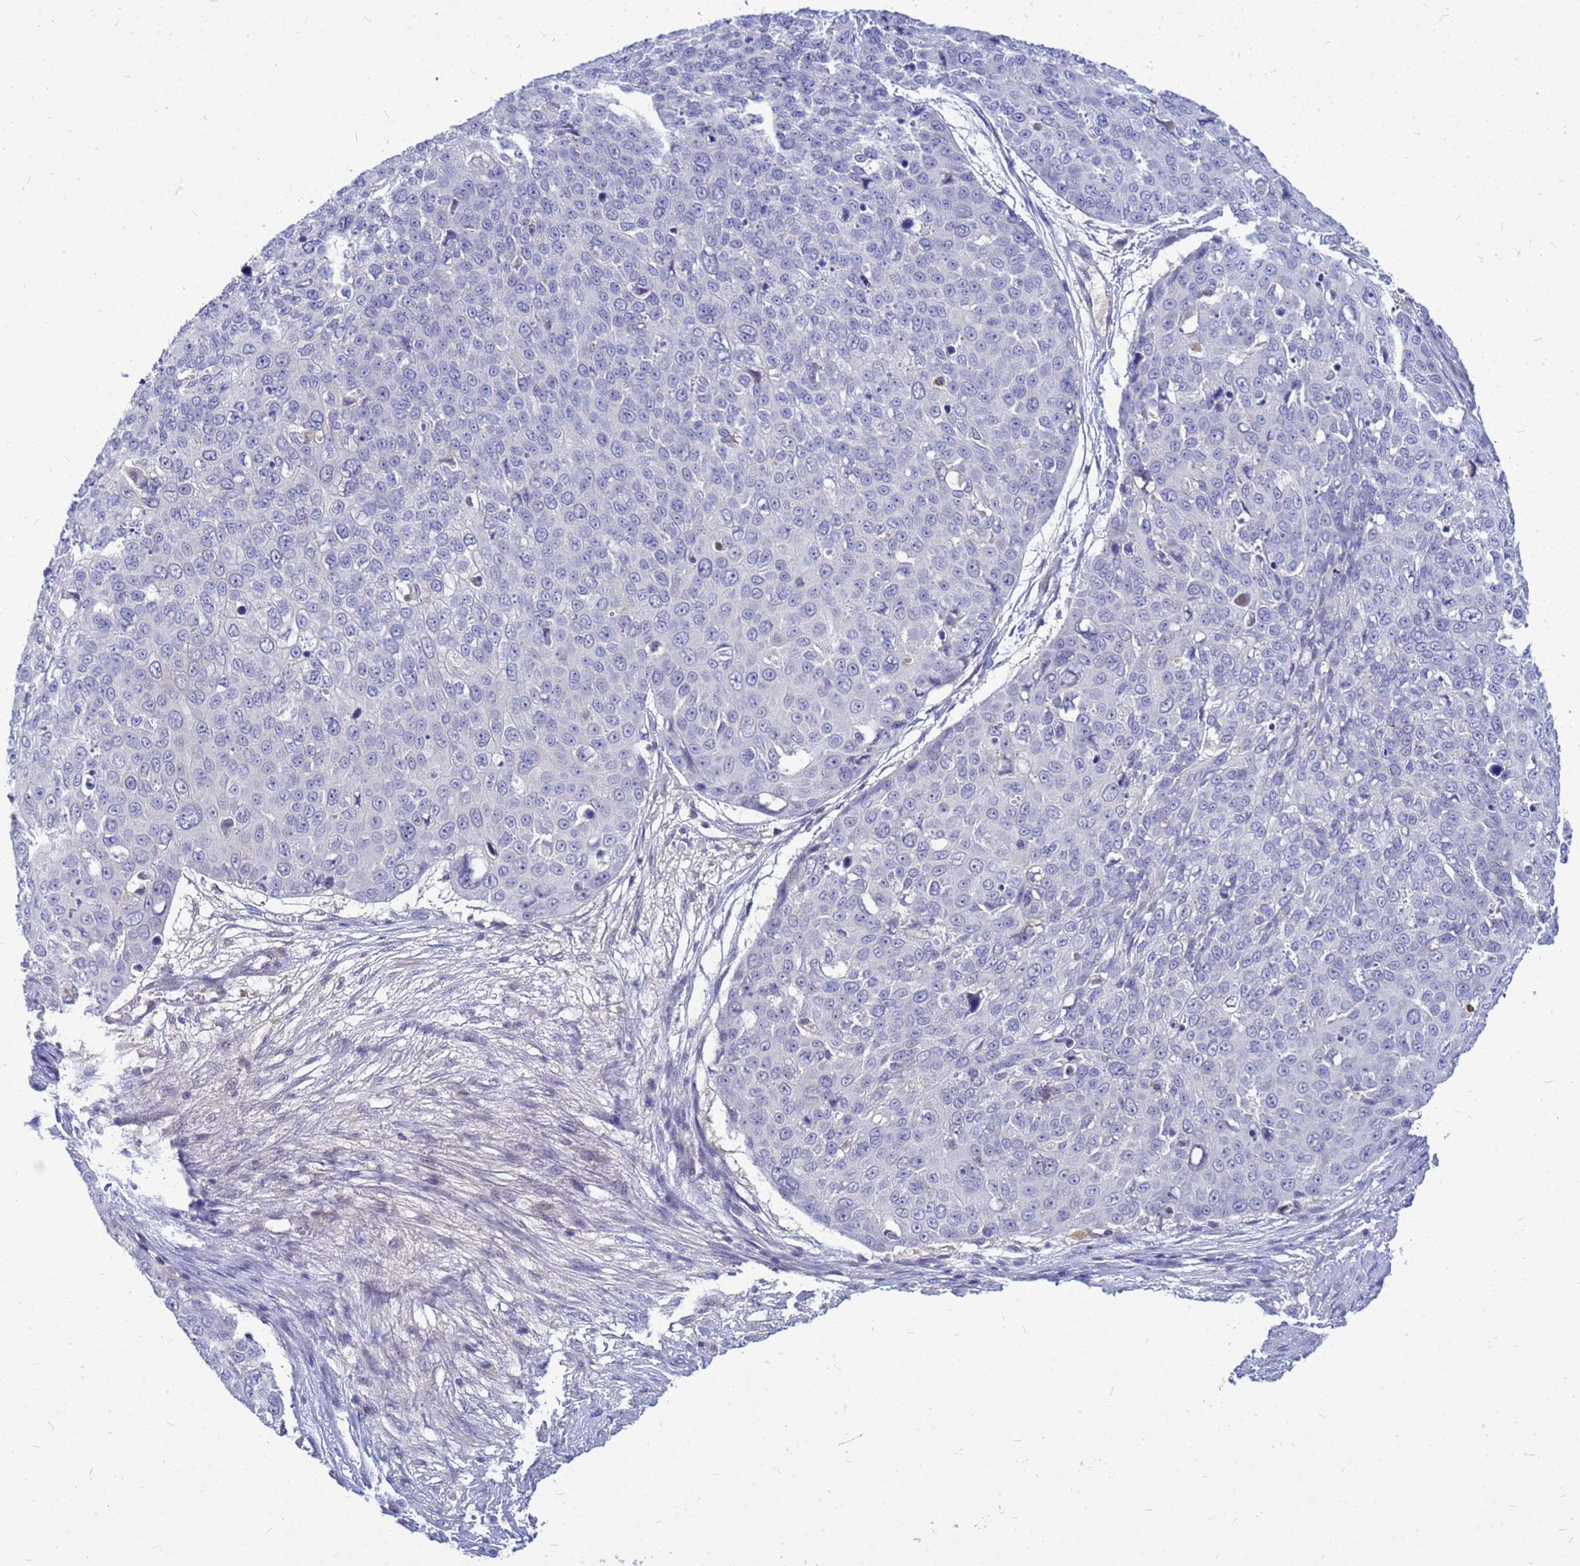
{"staining": {"intensity": "negative", "quantity": "none", "location": "none"}, "tissue": "skin cancer", "cell_type": "Tumor cells", "image_type": "cancer", "snomed": [{"axis": "morphology", "description": "Squamous cell carcinoma, NOS"}, {"axis": "topography", "description": "Skin"}], "caption": "Immunohistochemistry (IHC) of skin squamous cell carcinoma demonstrates no positivity in tumor cells.", "gene": "SRGAP3", "patient": {"sex": "male", "age": 71}}